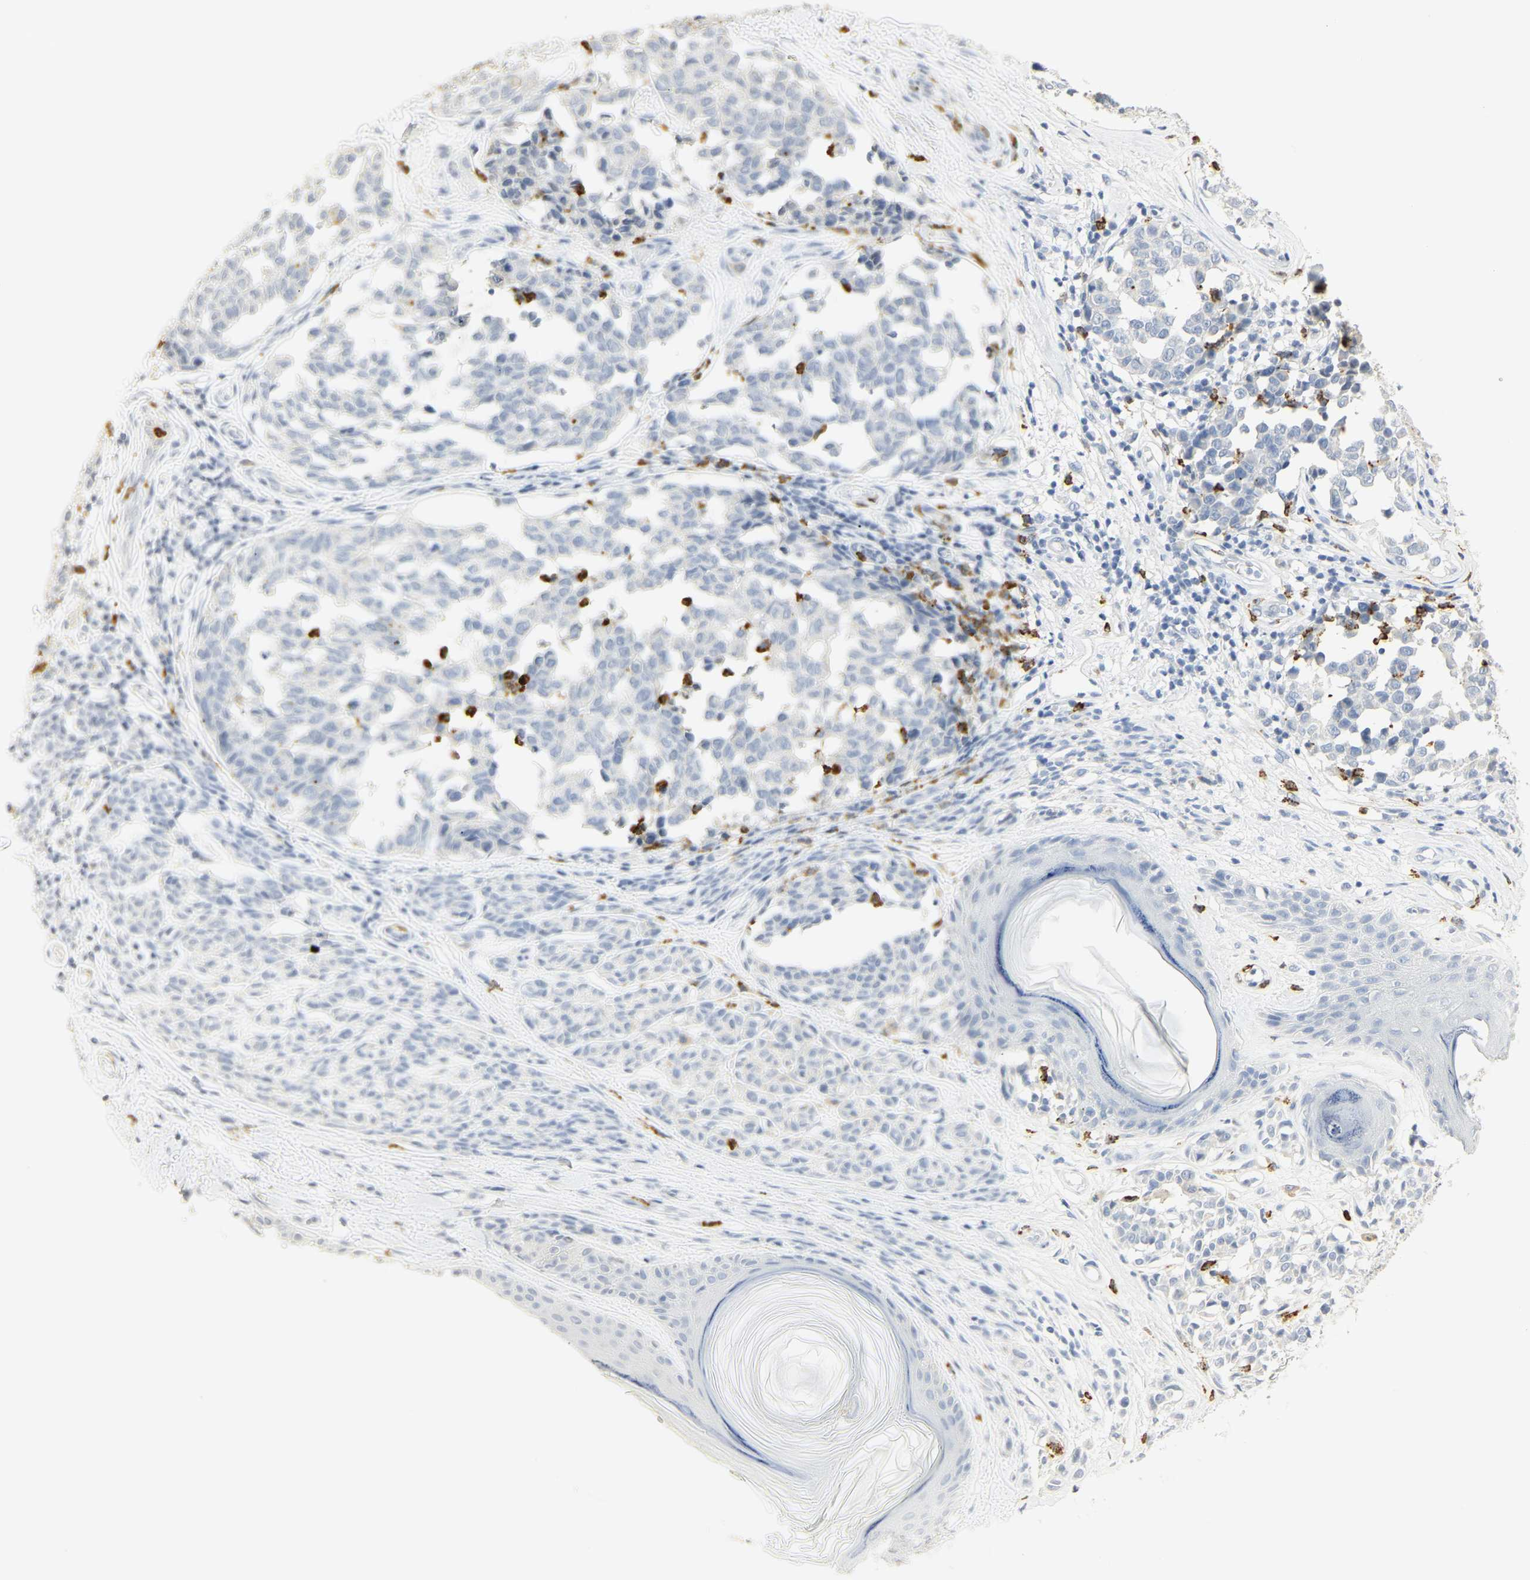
{"staining": {"intensity": "negative", "quantity": "none", "location": "none"}, "tissue": "melanoma", "cell_type": "Tumor cells", "image_type": "cancer", "snomed": [{"axis": "morphology", "description": "Malignant melanoma, NOS"}, {"axis": "topography", "description": "Skin"}], "caption": "Immunohistochemistry (IHC) photomicrograph of neoplastic tissue: human melanoma stained with DAB (3,3'-diaminobenzidine) exhibits no significant protein staining in tumor cells.", "gene": "MPO", "patient": {"sex": "female", "age": 64}}